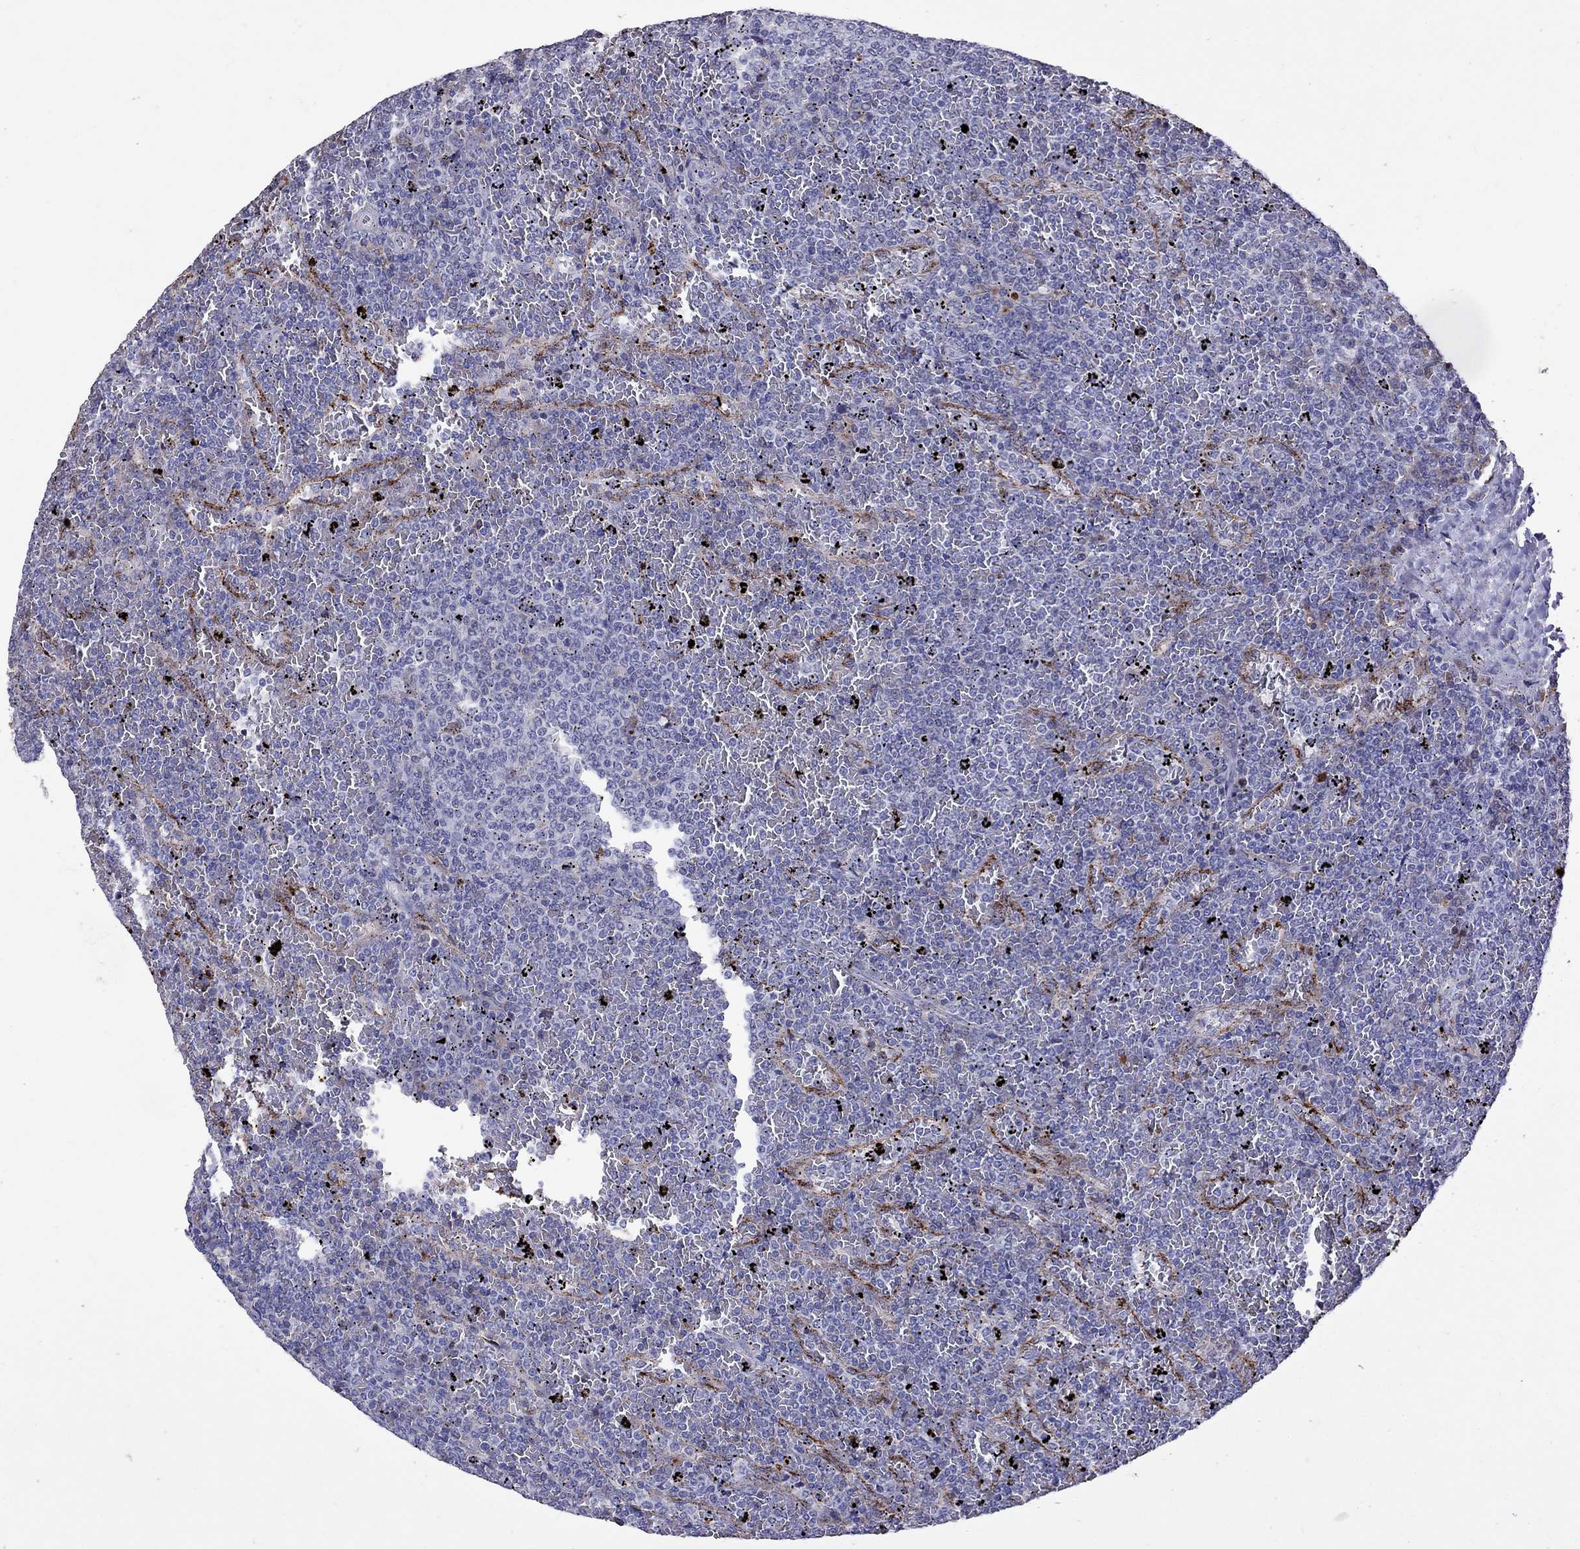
{"staining": {"intensity": "negative", "quantity": "none", "location": "none"}, "tissue": "lymphoma", "cell_type": "Tumor cells", "image_type": "cancer", "snomed": [{"axis": "morphology", "description": "Malignant lymphoma, non-Hodgkin's type, Low grade"}, {"axis": "topography", "description": "Spleen"}], "caption": "Tumor cells are negative for protein expression in human lymphoma. The staining is performed using DAB (3,3'-diaminobenzidine) brown chromogen with nuclei counter-stained in using hematoxylin.", "gene": "SERPINA3", "patient": {"sex": "female", "age": 77}}